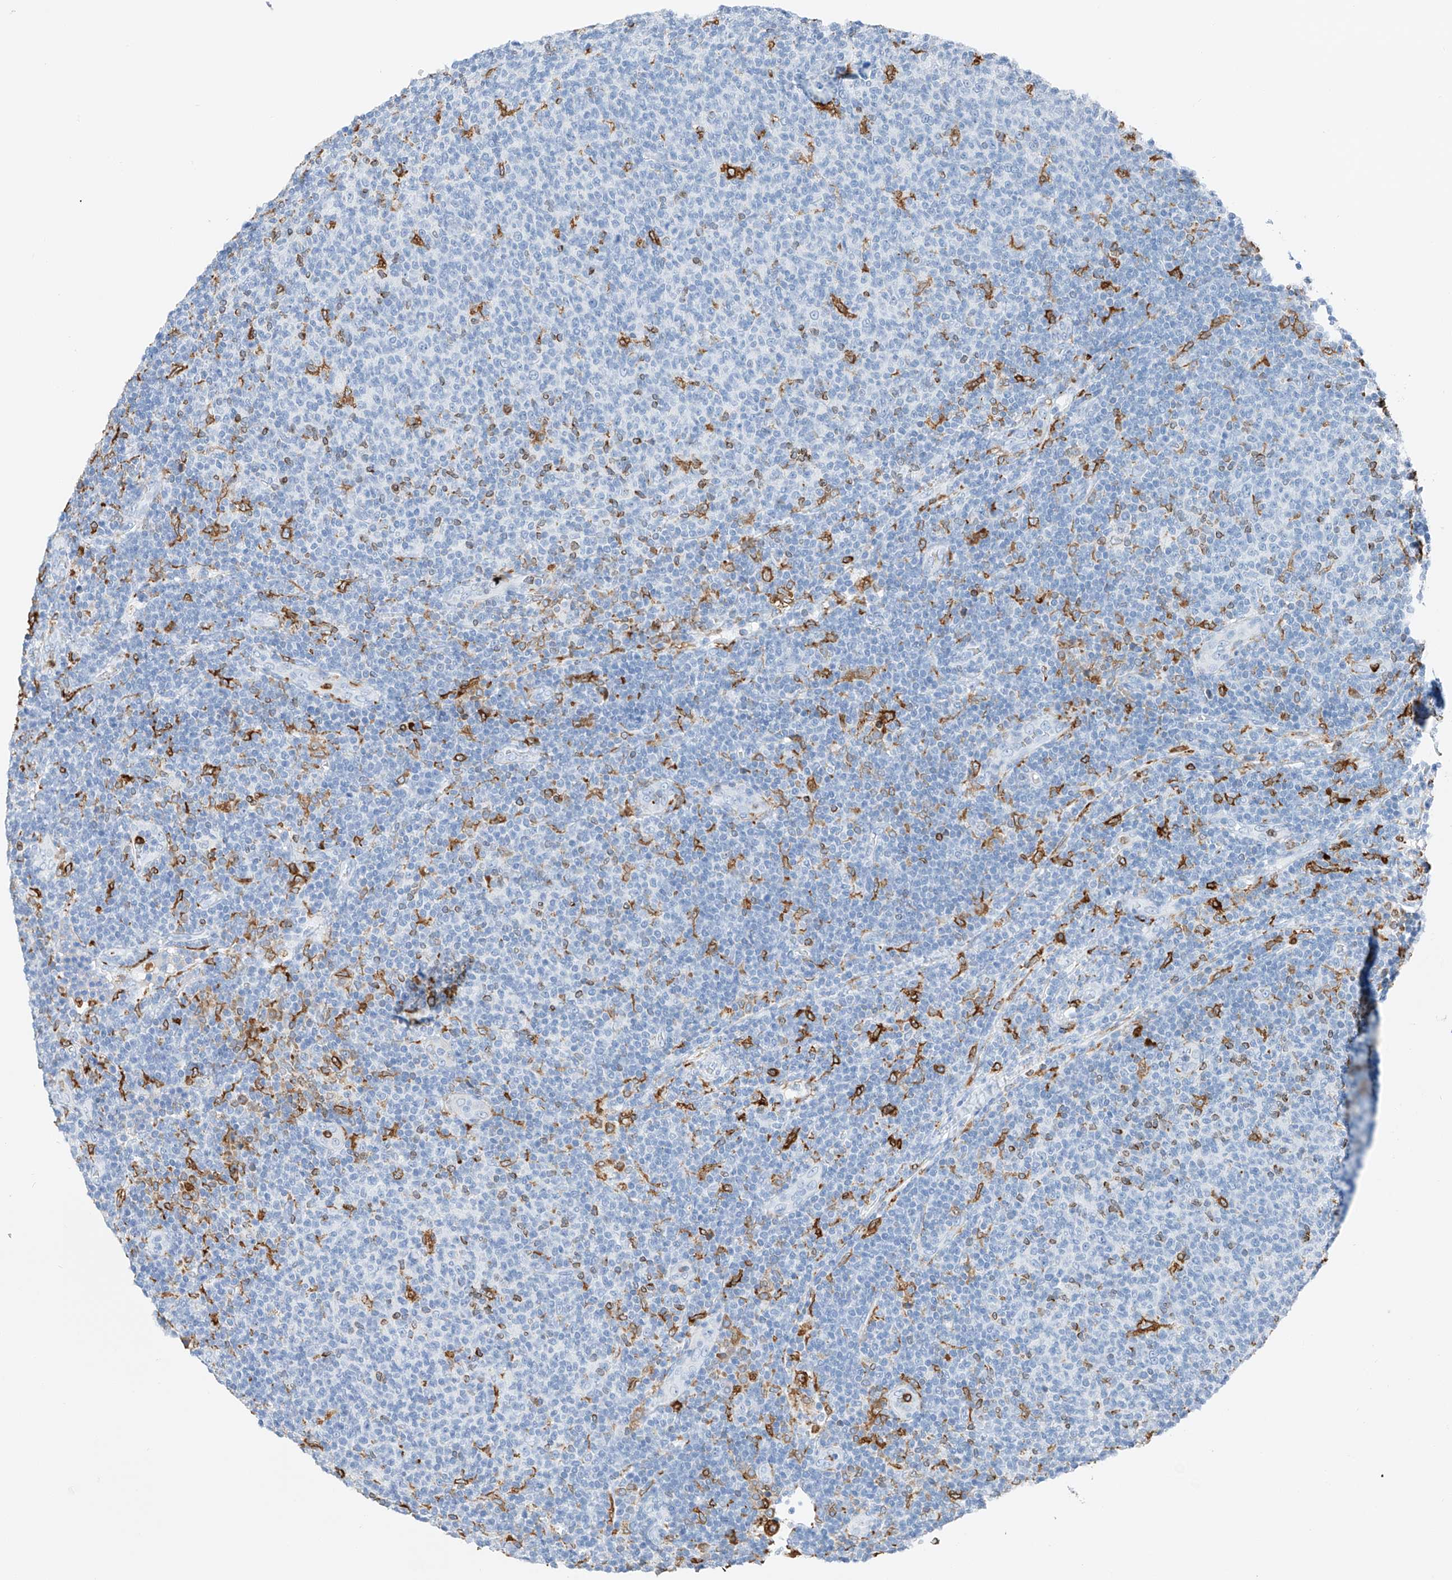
{"staining": {"intensity": "negative", "quantity": "none", "location": "none"}, "tissue": "lymphoma", "cell_type": "Tumor cells", "image_type": "cancer", "snomed": [{"axis": "morphology", "description": "Malignant lymphoma, non-Hodgkin's type, Low grade"}, {"axis": "topography", "description": "Lymph node"}], "caption": "Tumor cells are negative for brown protein staining in lymphoma.", "gene": "TBXAS1", "patient": {"sex": "male", "age": 66}}